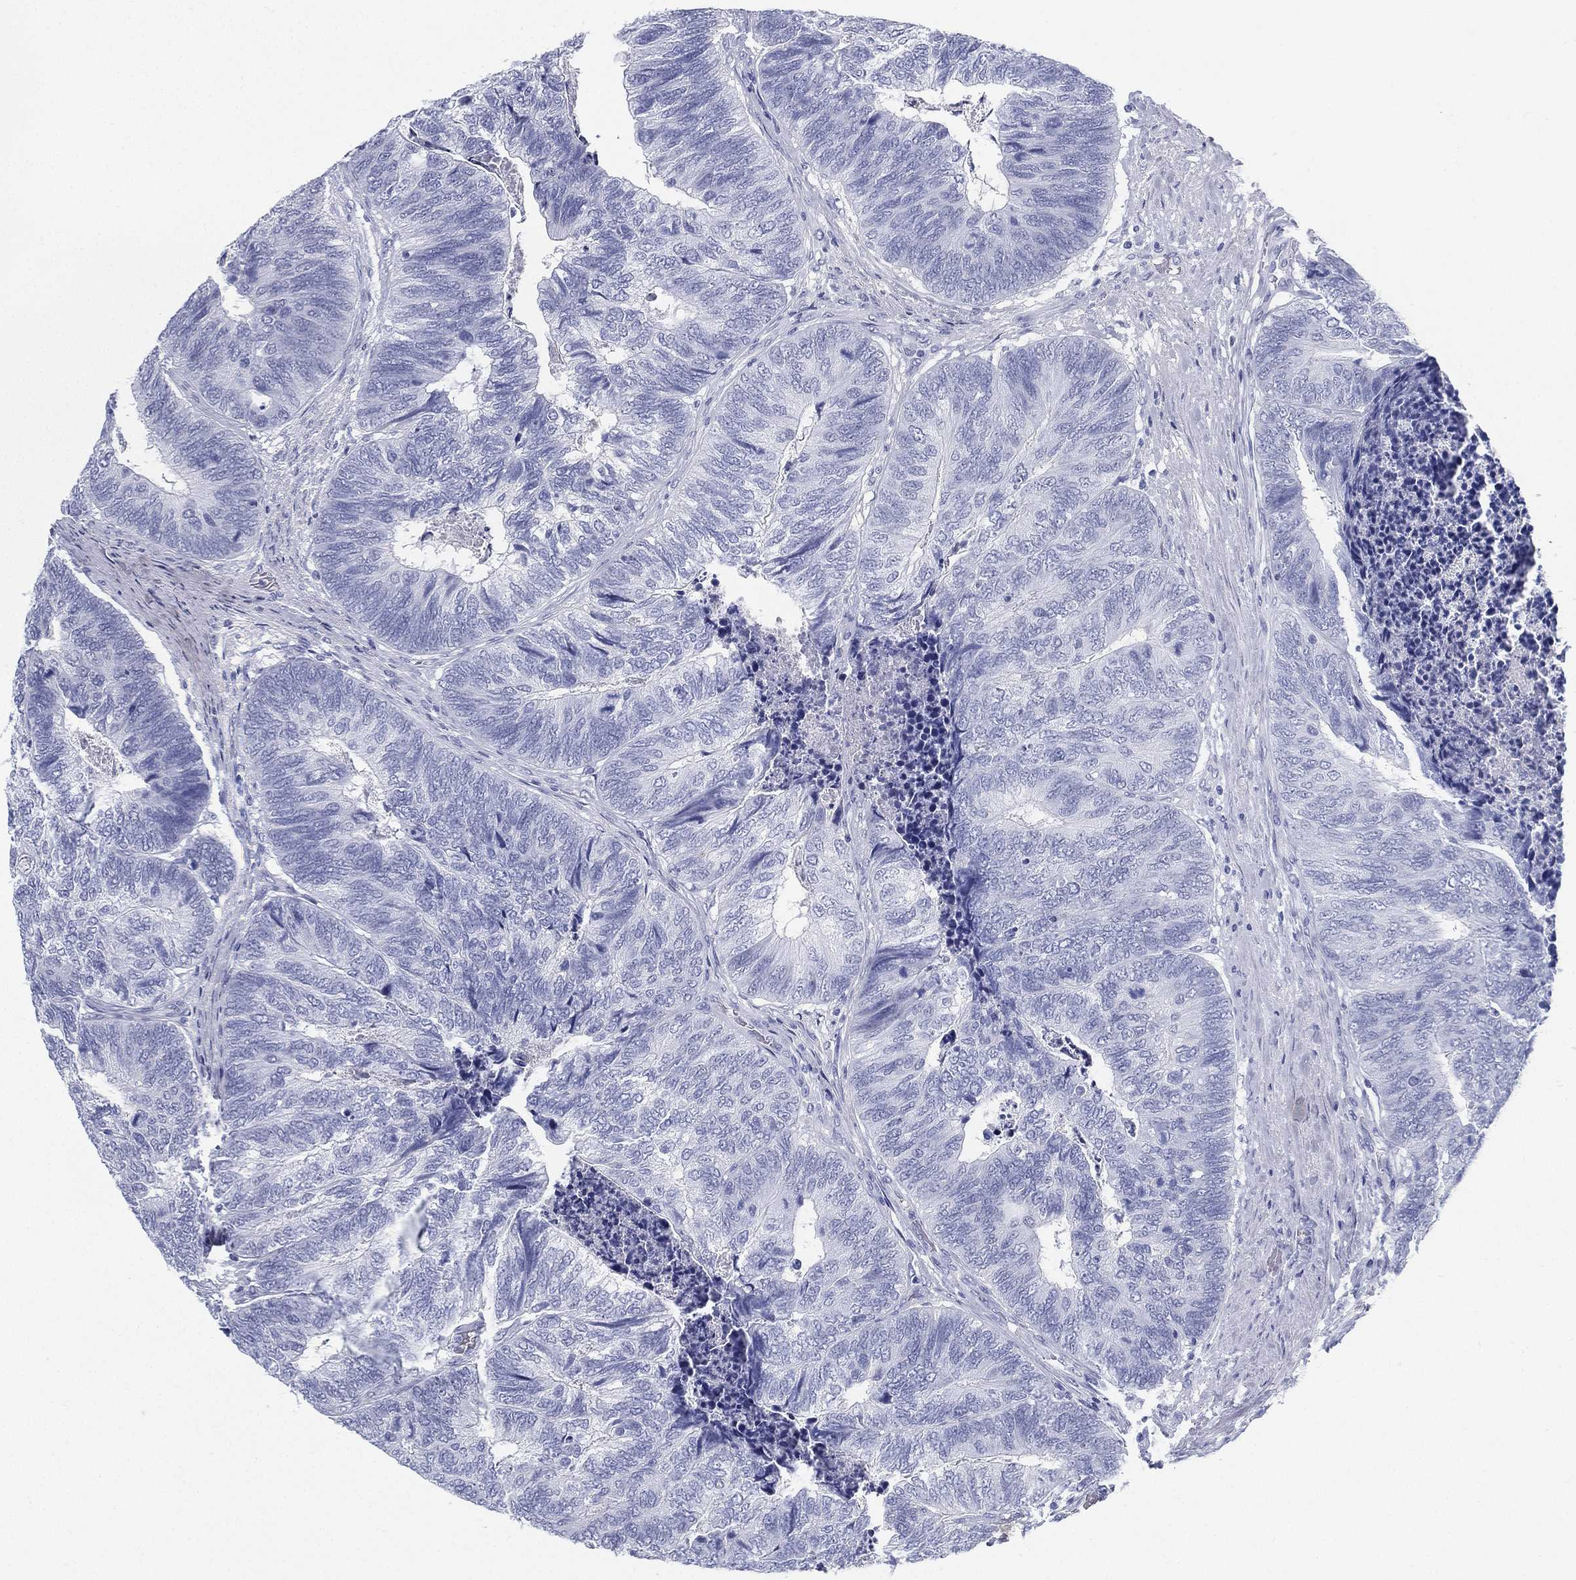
{"staining": {"intensity": "negative", "quantity": "none", "location": "none"}, "tissue": "colorectal cancer", "cell_type": "Tumor cells", "image_type": "cancer", "snomed": [{"axis": "morphology", "description": "Adenocarcinoma, NOS"}, {"axis": "topography", "description": "Colon"}], "caption": "IHC image of neoplastic tissue: colorectal cancer stained with DAB (3,3'-diaminobenzidine) demonstrates no significant protein positivity in tumor cells.", "gene": "ATP1B2", "patient": {"sex": "female", "age": 67}}